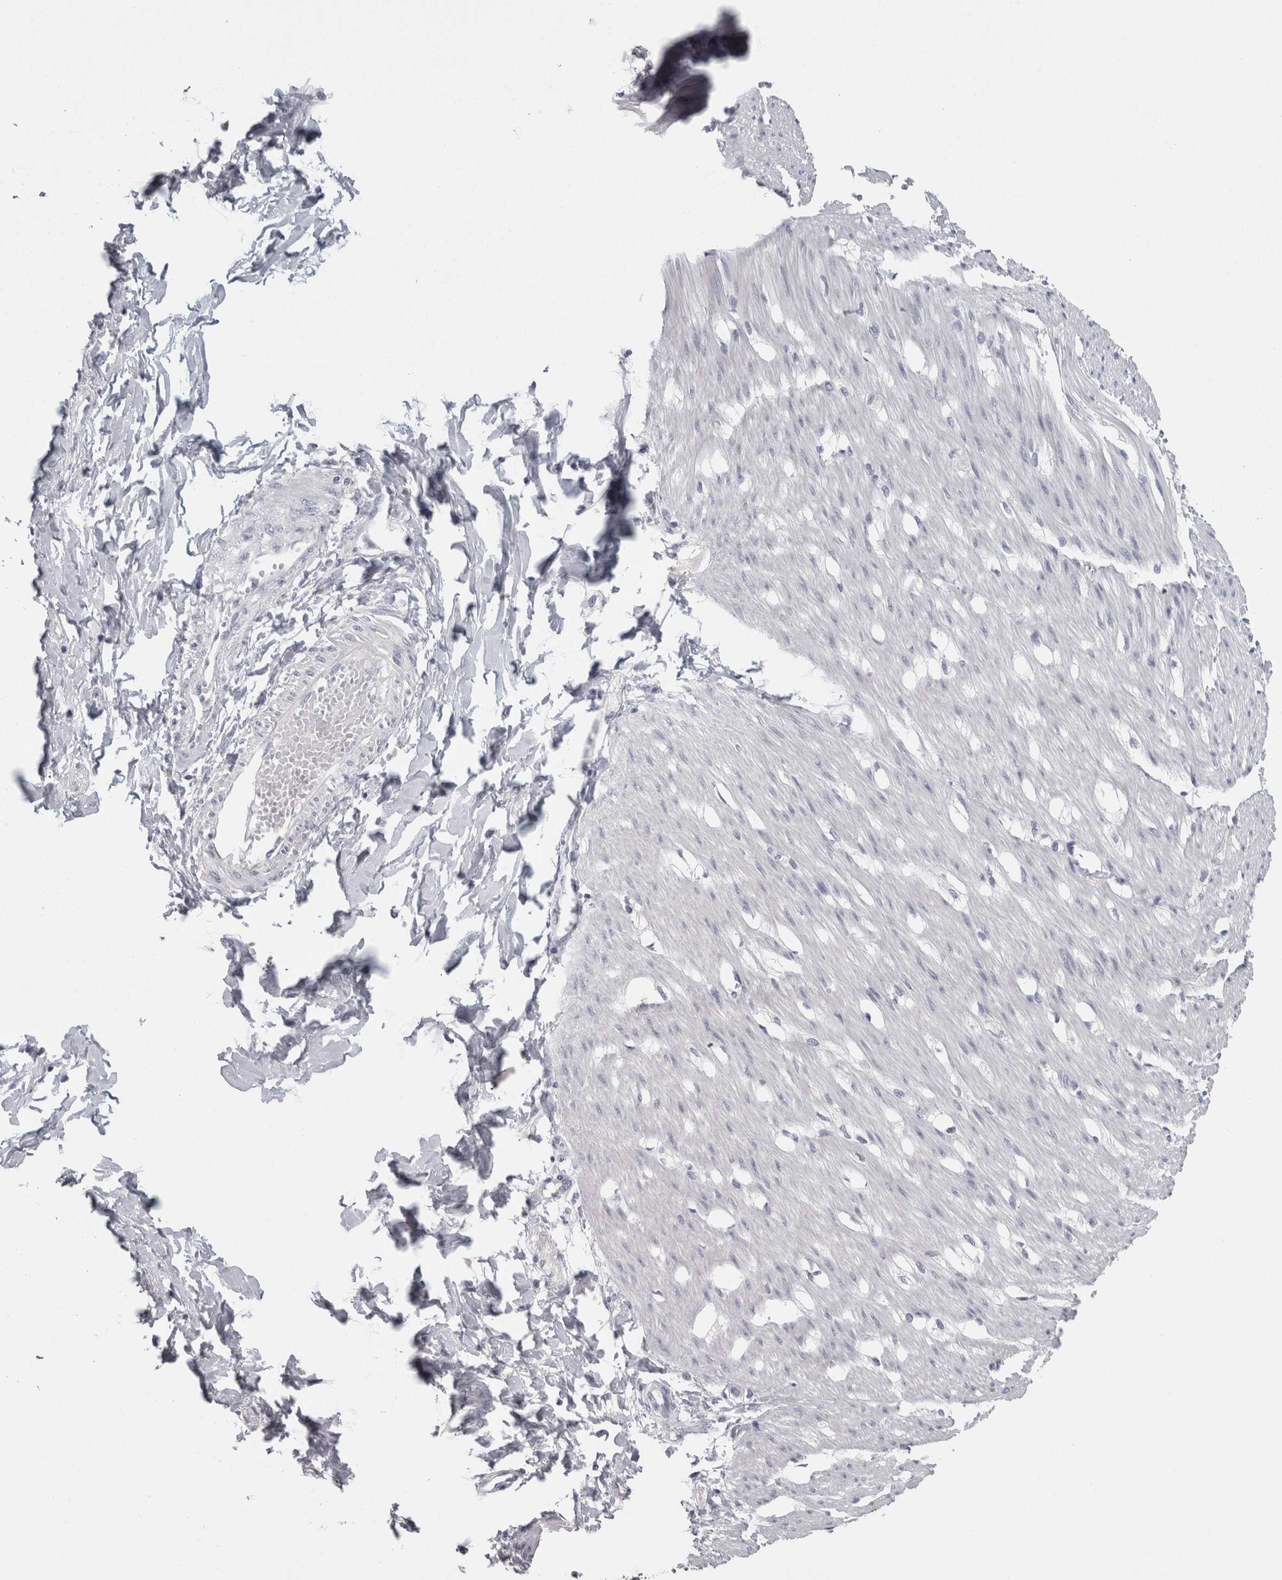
{"staining": {"intensity": "negative", "quantity": "none", "location": "none"}, "tissue": "smooth muscle", "cell_type": "Smooth muscle cells", "image_type": "normal", "snomed": [{"axis": "morphology", "description": "Normal tissue, NOS"}, {"axis": "morphology", "description": "Adenocarcinoma, NOS"}, {"axis": "topography", "description": "Smooth muscle"}, {"axis": "topography", "description": "Colon"}], "caption": "Immunohistochemistry (IHC) image of unremarkable smooth muscle: human smooth muscle stained with DAB reveals no significant protein expression in smooth muscle cells.", "gene": "TCAP", "patient": {"sex": "male", "age": 14}}